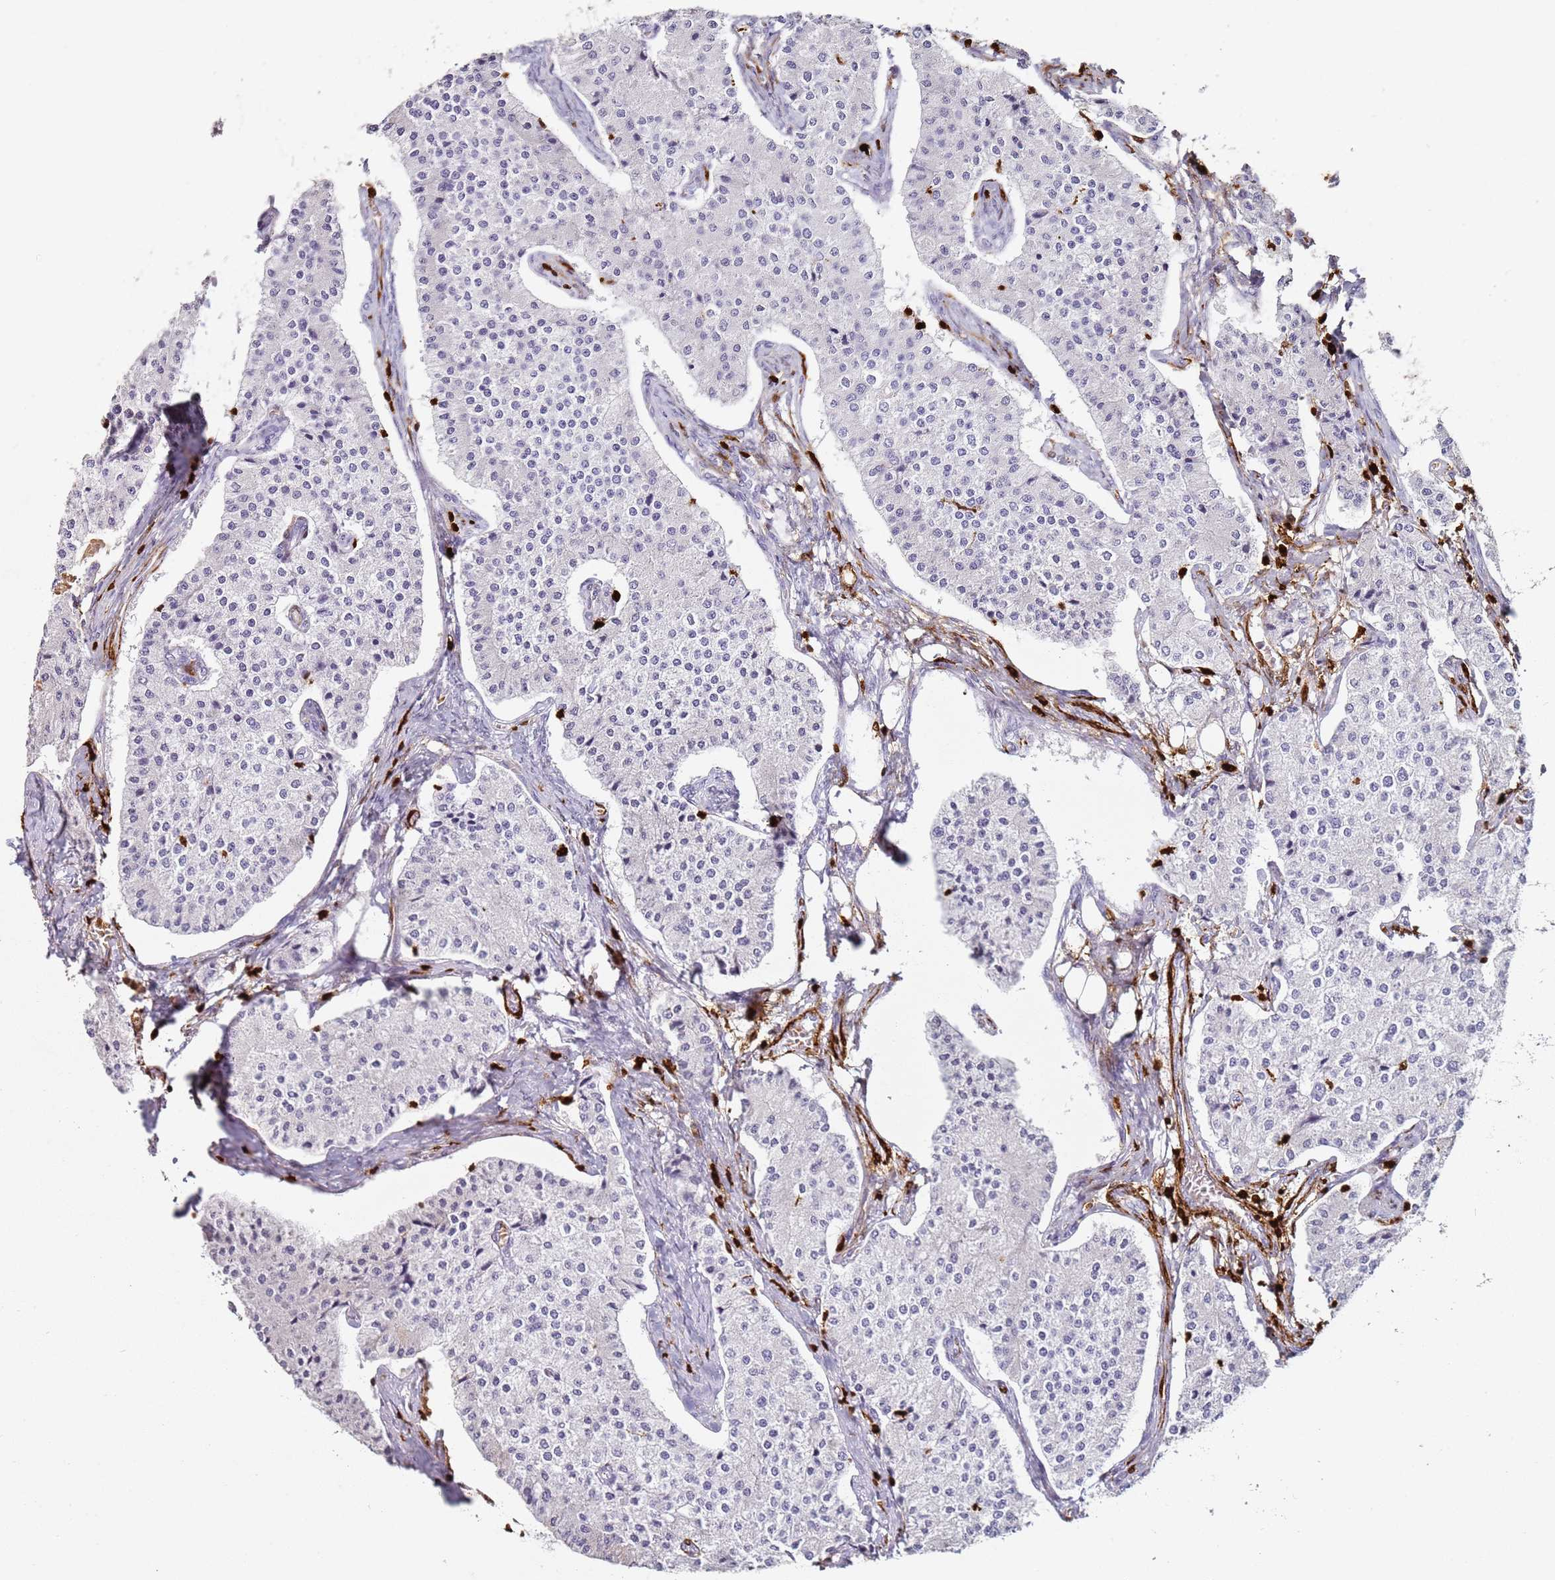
{"staining": {"intensity": "negative", "quantity": "none", "location": "none"}, "tissue": "carcinoid", "cell_type": "Tumor cells", "image_type": "cancer", "snomed": [{"axis": "morphology", "description": "Carcinoid, malignant, NOS"}, {"axis": "topography", "description": "Colon"}], "caption": "The histopathology image shows no significant positivity in tumor cells of carcinoid (malignant).", "gene": "S100A4", "patient": {"sex": "female", "age": 52}}